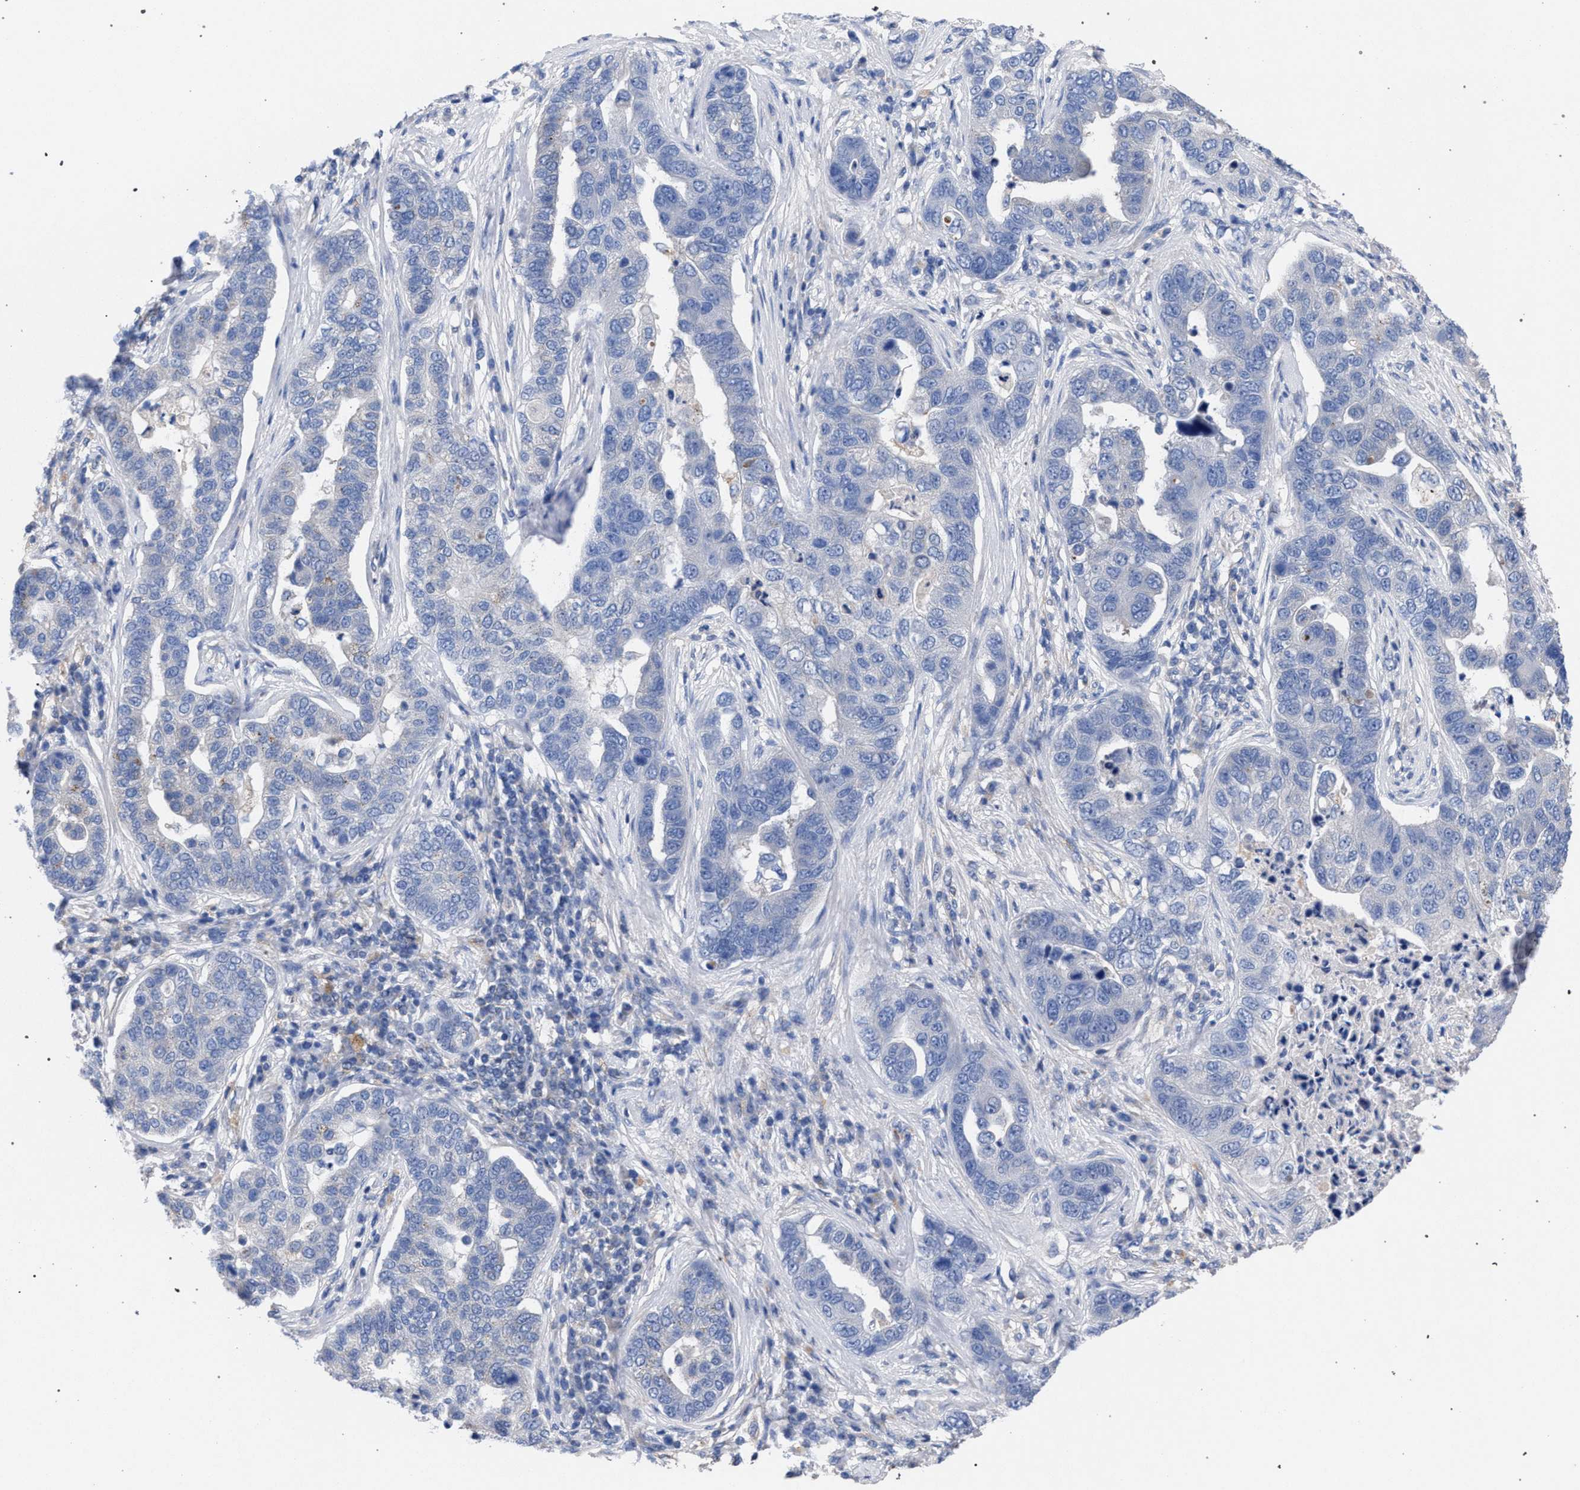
{"staining": {"intensity": "negative", "quantity": "none", "location": "none"}, "tissue": "pancreatic cancer", "cell_type": "Tumor cells", "image_type": "cancer", "snomed": [{"axis": "morphology", "description": "Adenocarcinoma, NOS"}, {"axis": "topography", "description": "Pancreas"}], "caption": "Tumor cells are negative for brown protein staining in pancreatic cancer. (DAB (3,3'-diaminobenzidine) IHC, high magnification).", "gene": "GMPR", "patient": {"sex": "female", "age": 61}}